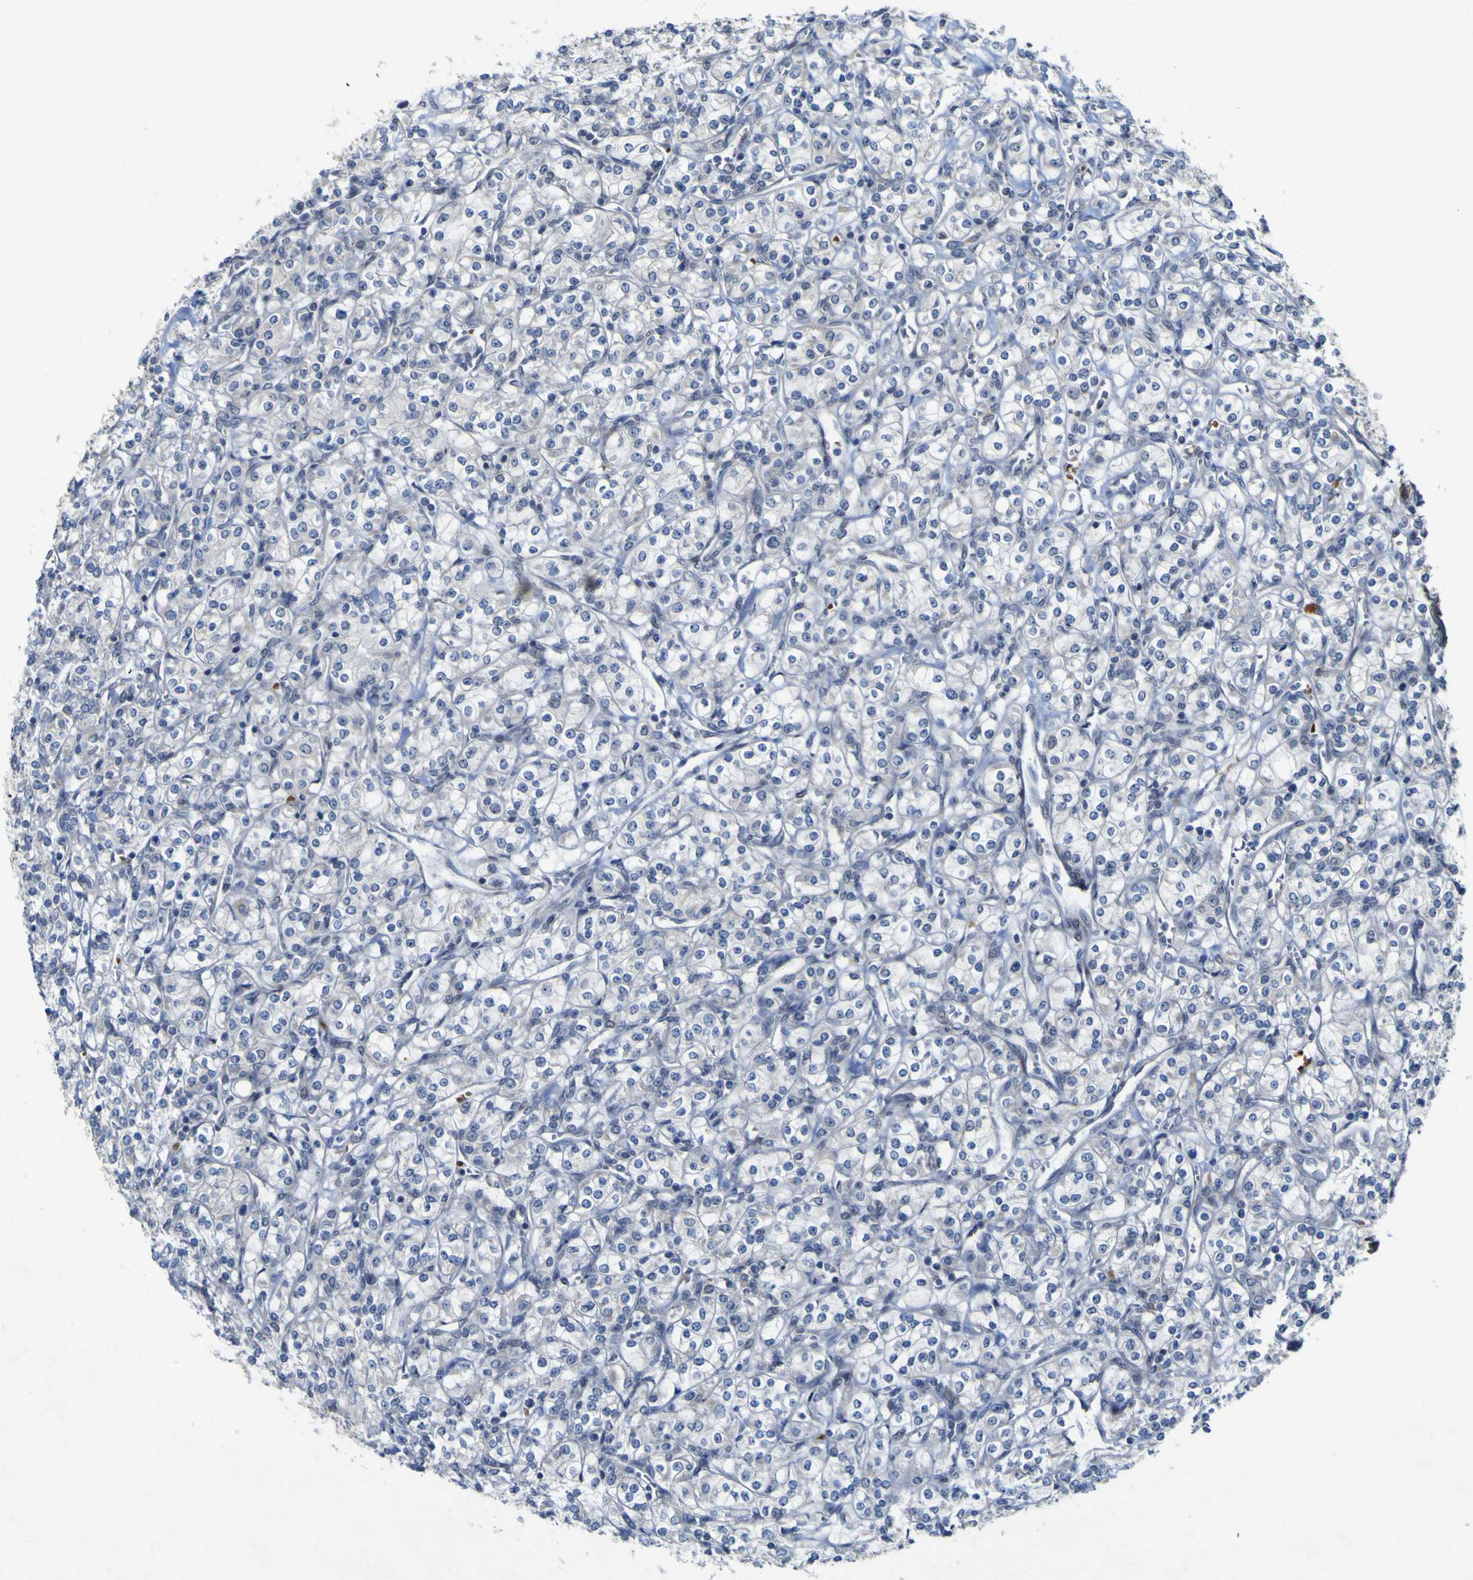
{"staining": {"intensity": "negative", "quantity": "none", "location": "none"}, "tissue": "renal cancer", "cell_type": "Tumor cells", "image_type": "cancer", "snomed": [{"axis": "morphology", "description": "Adenocarcinoma, NOS"}, {"axis": "topography", "description": "Kidney"}], "caption": "High power microscopy photomicrograph of an immunohistochemistry (IHC) micrograph of renal cancer, revealing no significant expression in tumor cells. Brightfield microscopy of immunohistochemistry stained with DAB (3,3'-diaminobenzidine) (brown) and hematoxylin (blue), captured at high magnification.", "gene": "NAV1", "patient": {"sex": "male", "age": 77}}